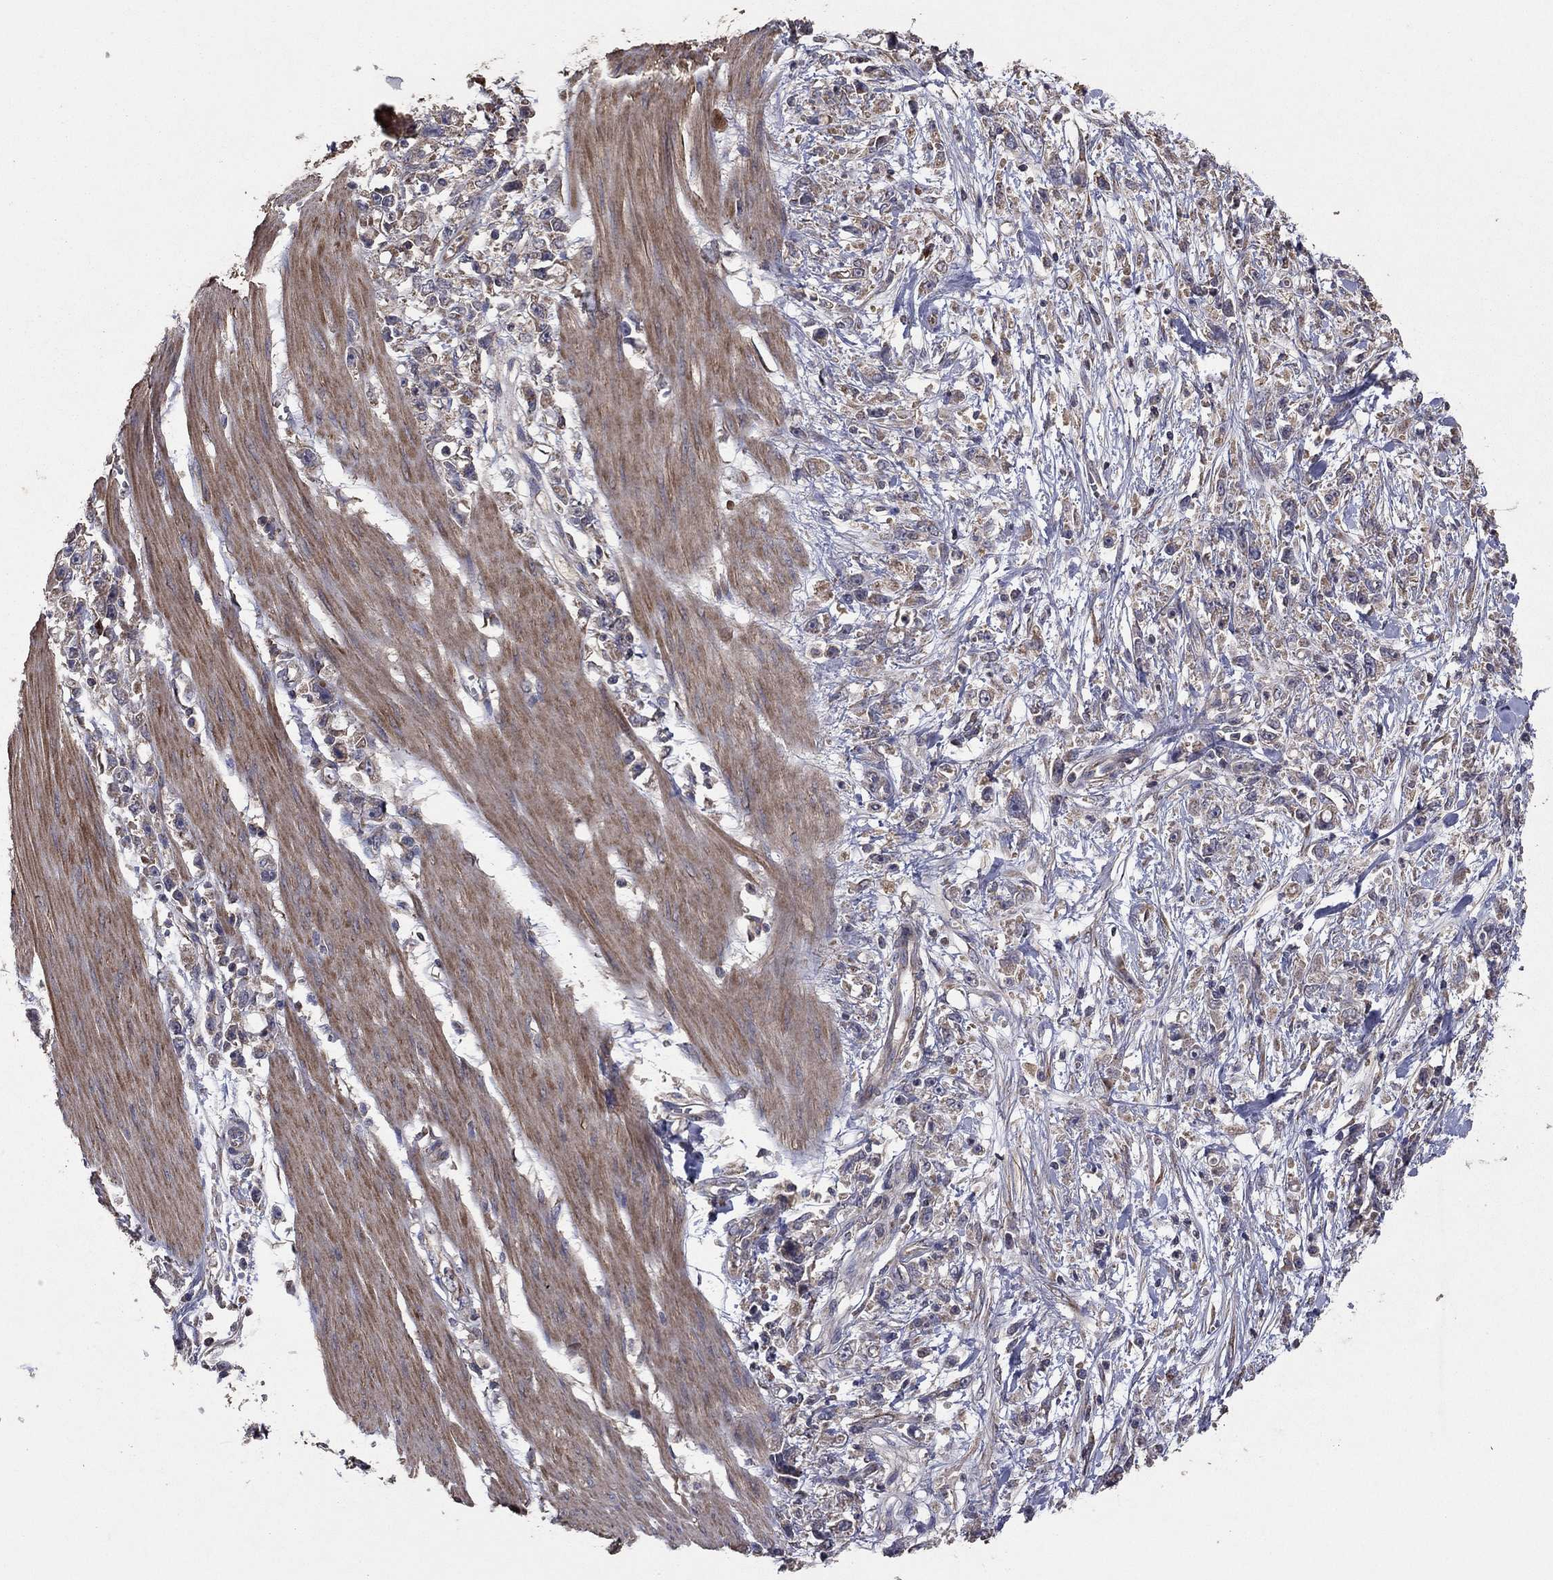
{"staining": {"intensity": "weak", "quantity": "<25%", "location": "cytoplasmic/membranous"}, "tissue": "stomach cancer", "cell_type": "Tumor cells", "image_type": "cancer", "snomed": [{"axis": "morphology", "description": "Adenocarcinoma, NOS"}, {"axis": "topography", "description": "Stomach"}], "caption": "A photomicrograph of stomach cancer stained for a protein reveals no brown staining in tumor cells.", "gene": "FLT4", "patient": {"sex": "female", "age": 59}}